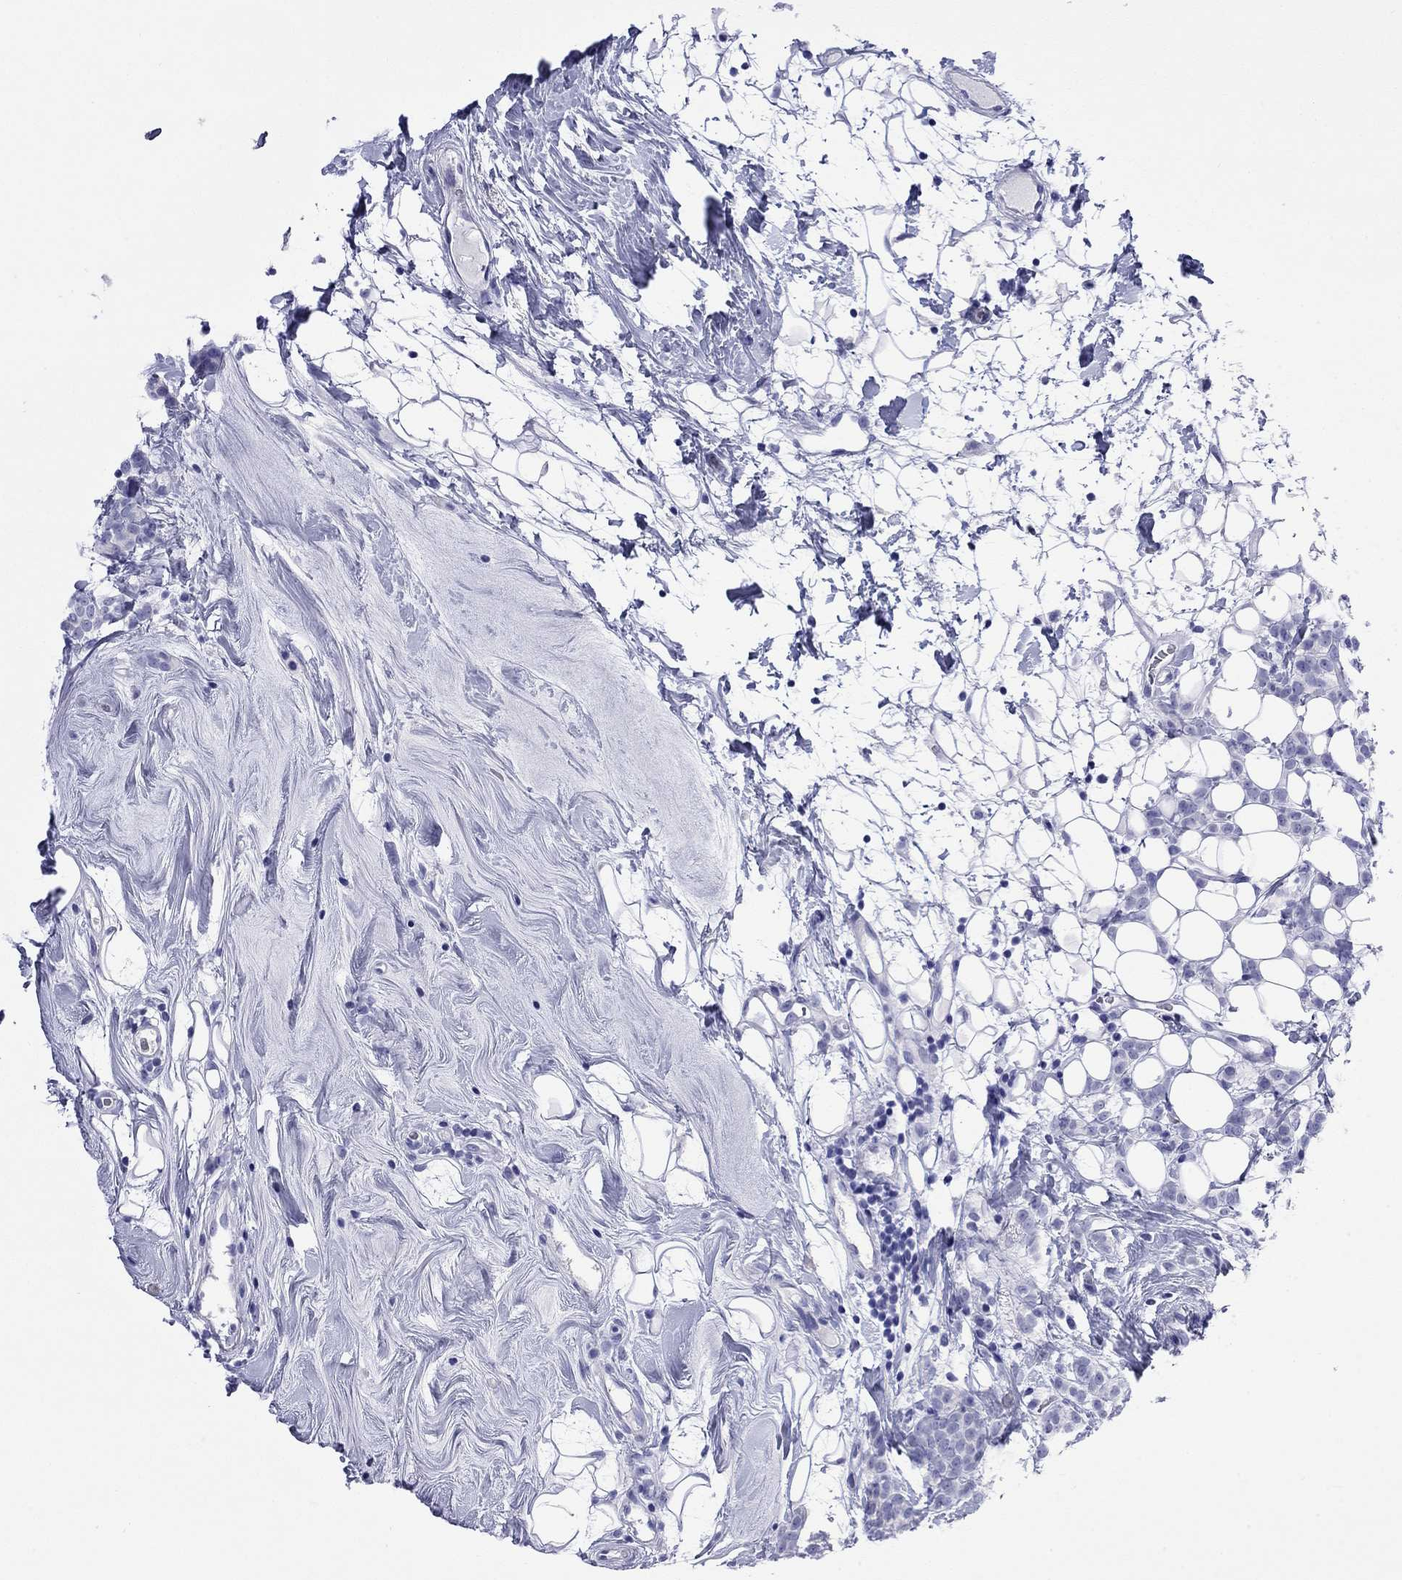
{"staining": {"intensity": "negative", "quantity": "none", "location": "none"}, "tissue": "breast cancer", "cell_type": "Tumor cells", "image_type": "cancer", "snomed": [{"axis": "morphology", "description": "Lobular carcinoma"}, {"axis": "topography", "description": "Breast"}], "caption": "An IHC micrograph of breast lobular carcinoma is shown. There is no staining in tumor cells of breast lobular carcinoma. (IHC, brightfield microscopy, high magnification).", "gene": "FIGLA", "patient": {"sex": "female", "age": 49}}